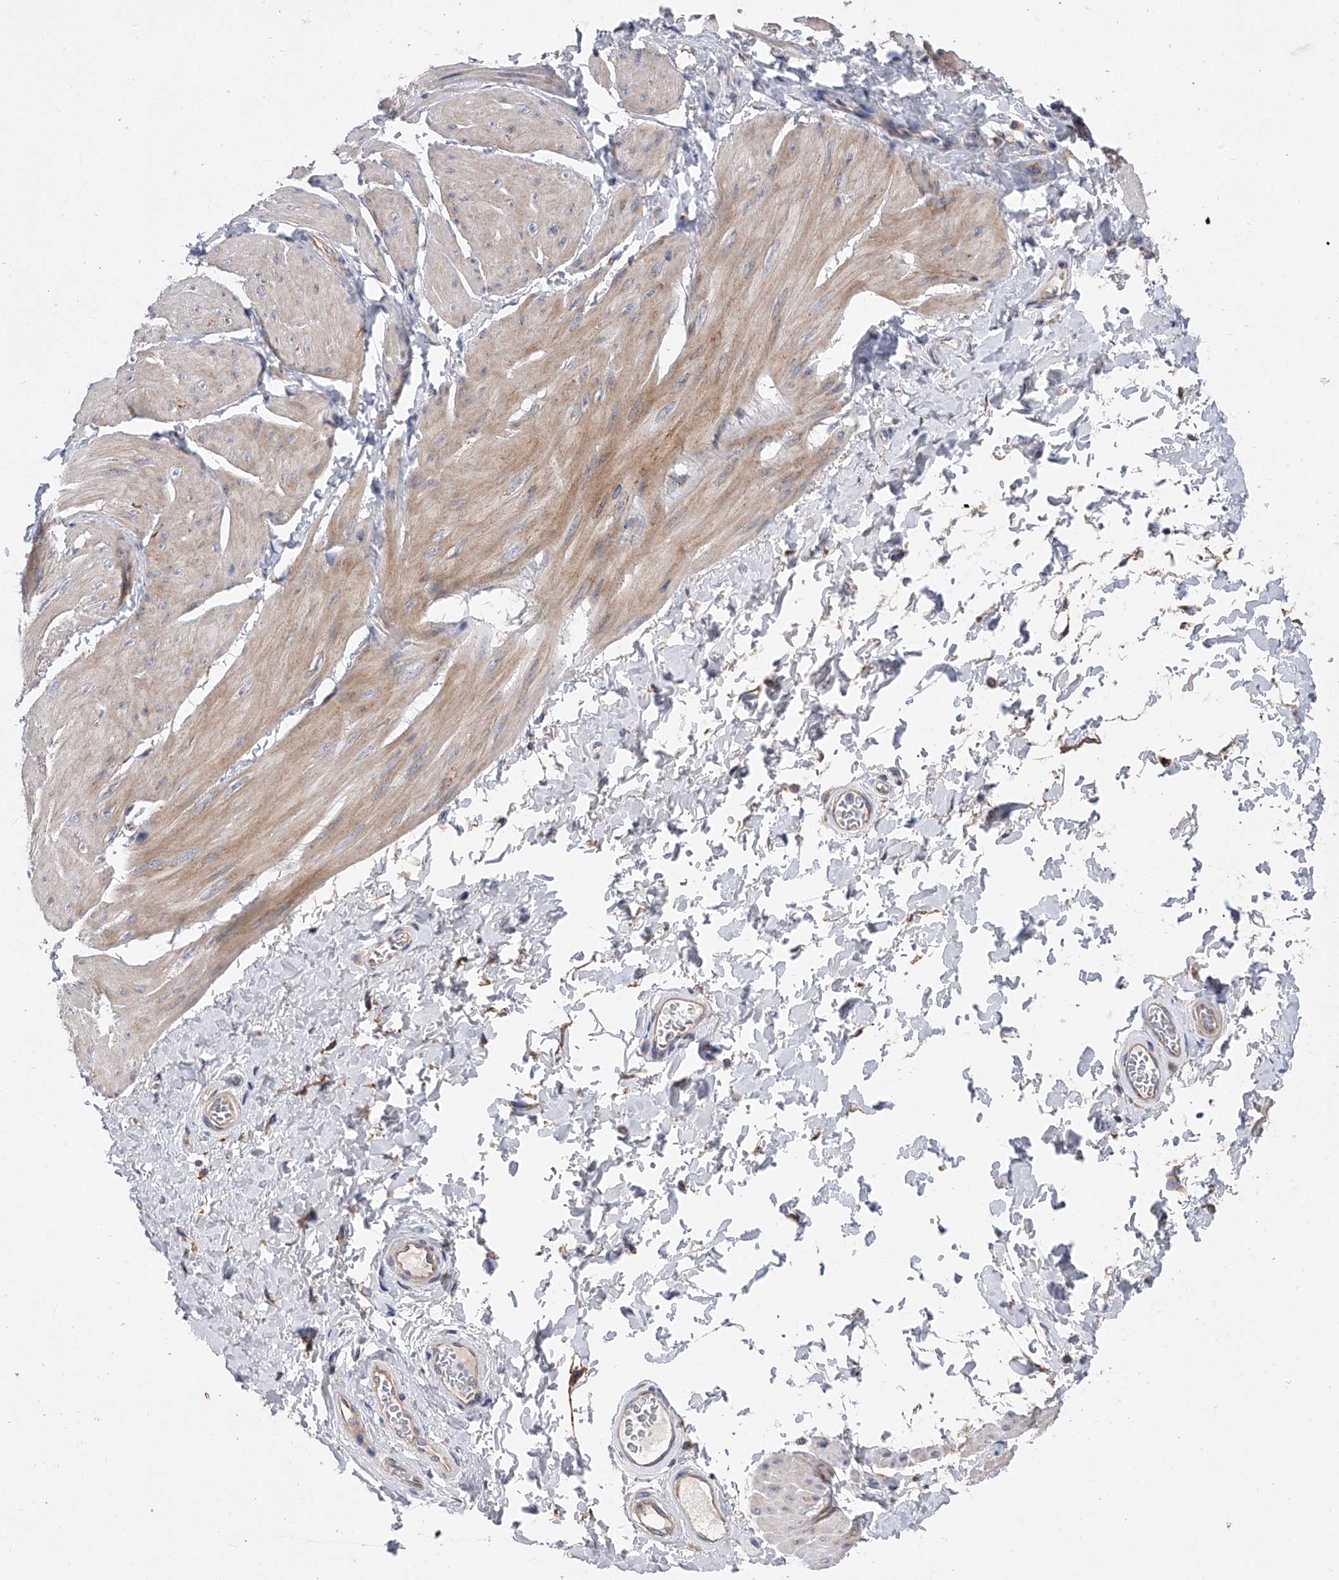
{"staining": {"intensity": "weak", "quantity": "25%-75%", "location": "cytoplasmic/membranous"}, "tissue": "smooth muscle", "cell_type": "Smooth muscle cells", "image_type": "normal", "snomed": [{"axis": "morphology", "description": "Urothelial carcinoma, High grade"}, {"axis": "topography", "description": "Urinary bladder"}], "caption": "Normal smooth muscle reveals weak cytoplasmic/membranous positivity in about 25%-75% of smooth muscle cells The protein of interest is shown in brown color, while the nuclei are stained blue..", "gene": "PDSS2", "patient": {"sex": "male", "age": 46}}